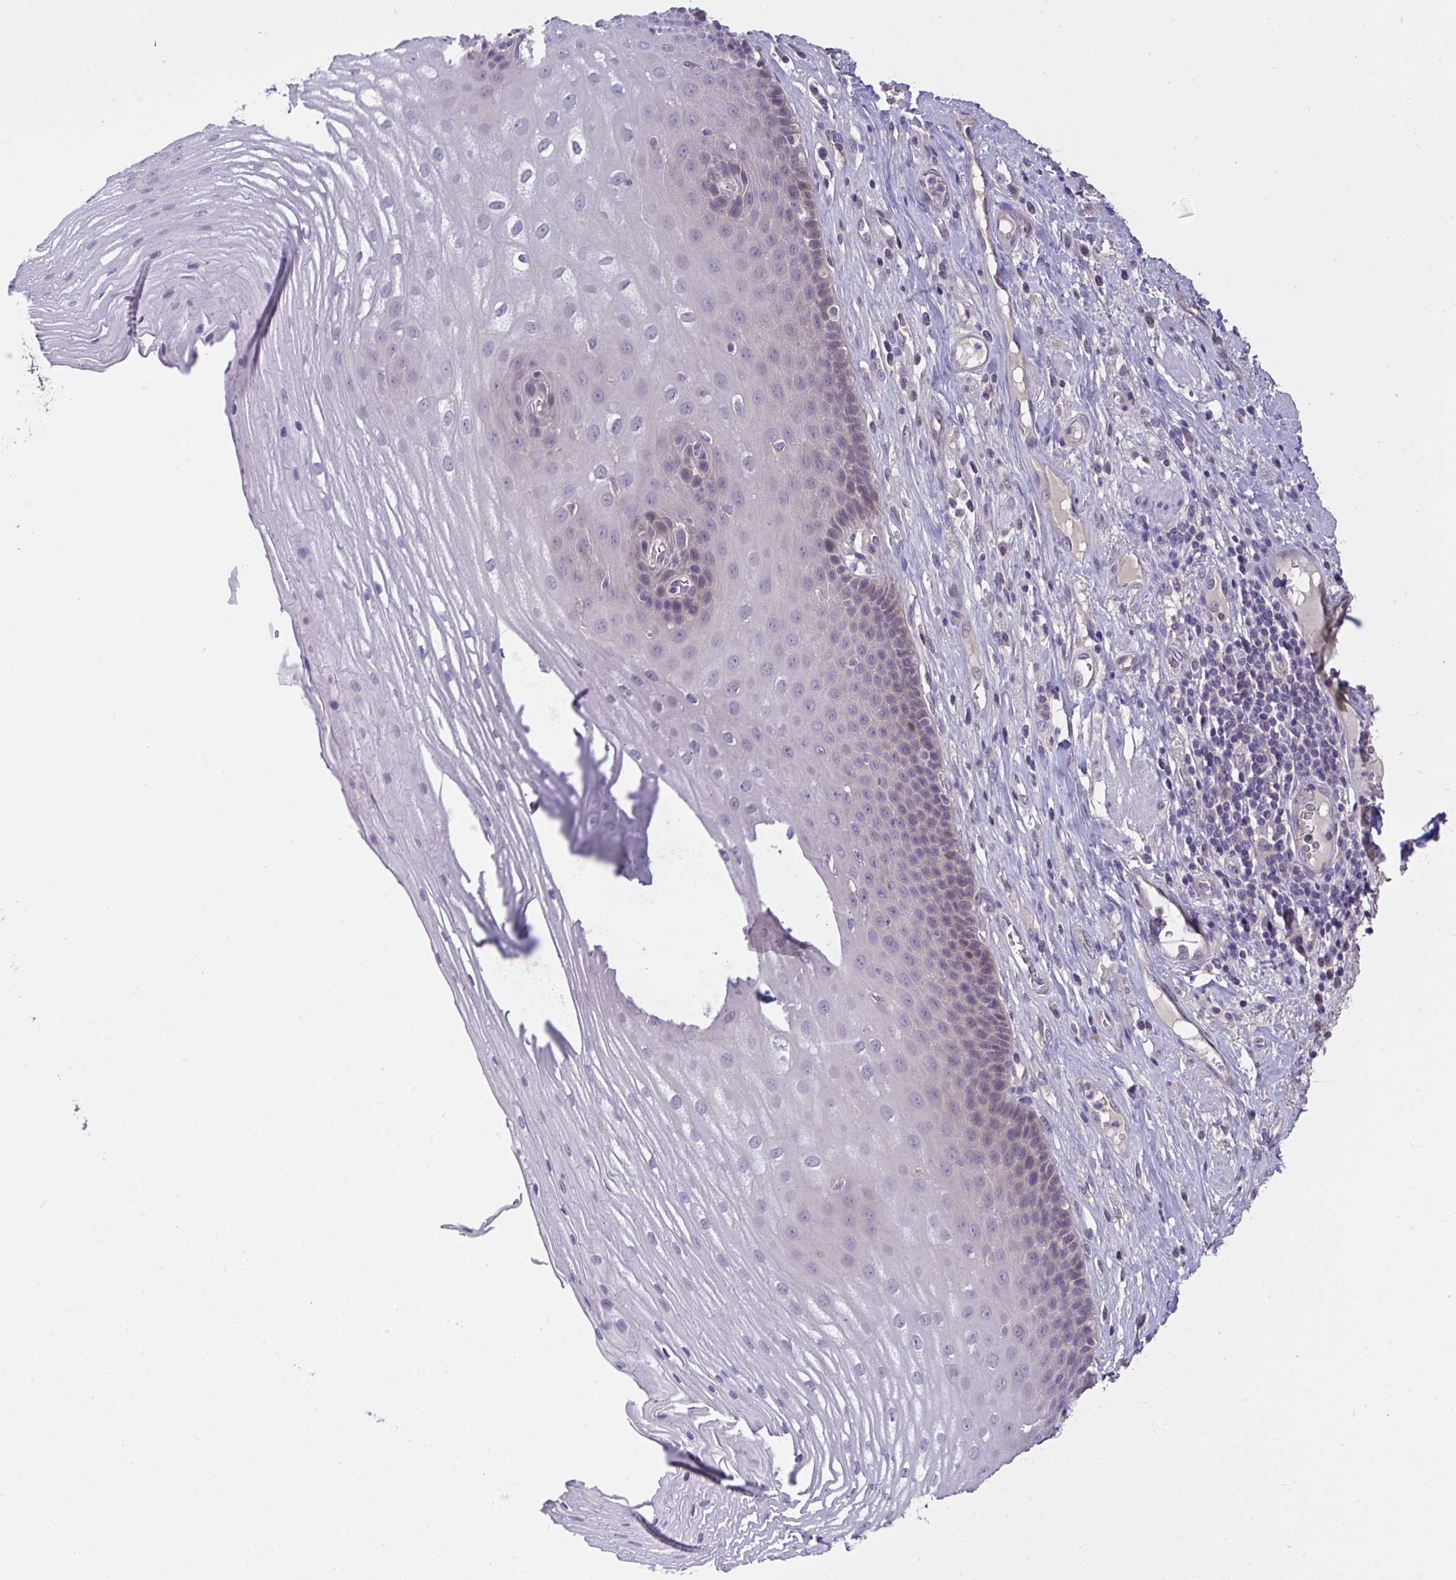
{"staining": {"intensity": "weak", "quantity": "<25%", "location": "nuclear"}, "tissue": "esophagus", "cell_type": "Squamous epithelial cells", "image_type": "normal", "snomed": [{"axis": "morphology", "description": "Normal tissue, NOS"}, {"axis": "topography", "description": "Esophagus"}], "caption": "A micrograph of esophagus stained for a protein displays no brown staining in squamous epithelial cells. The staining is performed using DAB (3,3'-diaminobenzidine) brown chromogen with nuclei counter-stained in using hematoxylin.", "gene": "C19orf54", "patient": {"sex": "male", "age": 62}}